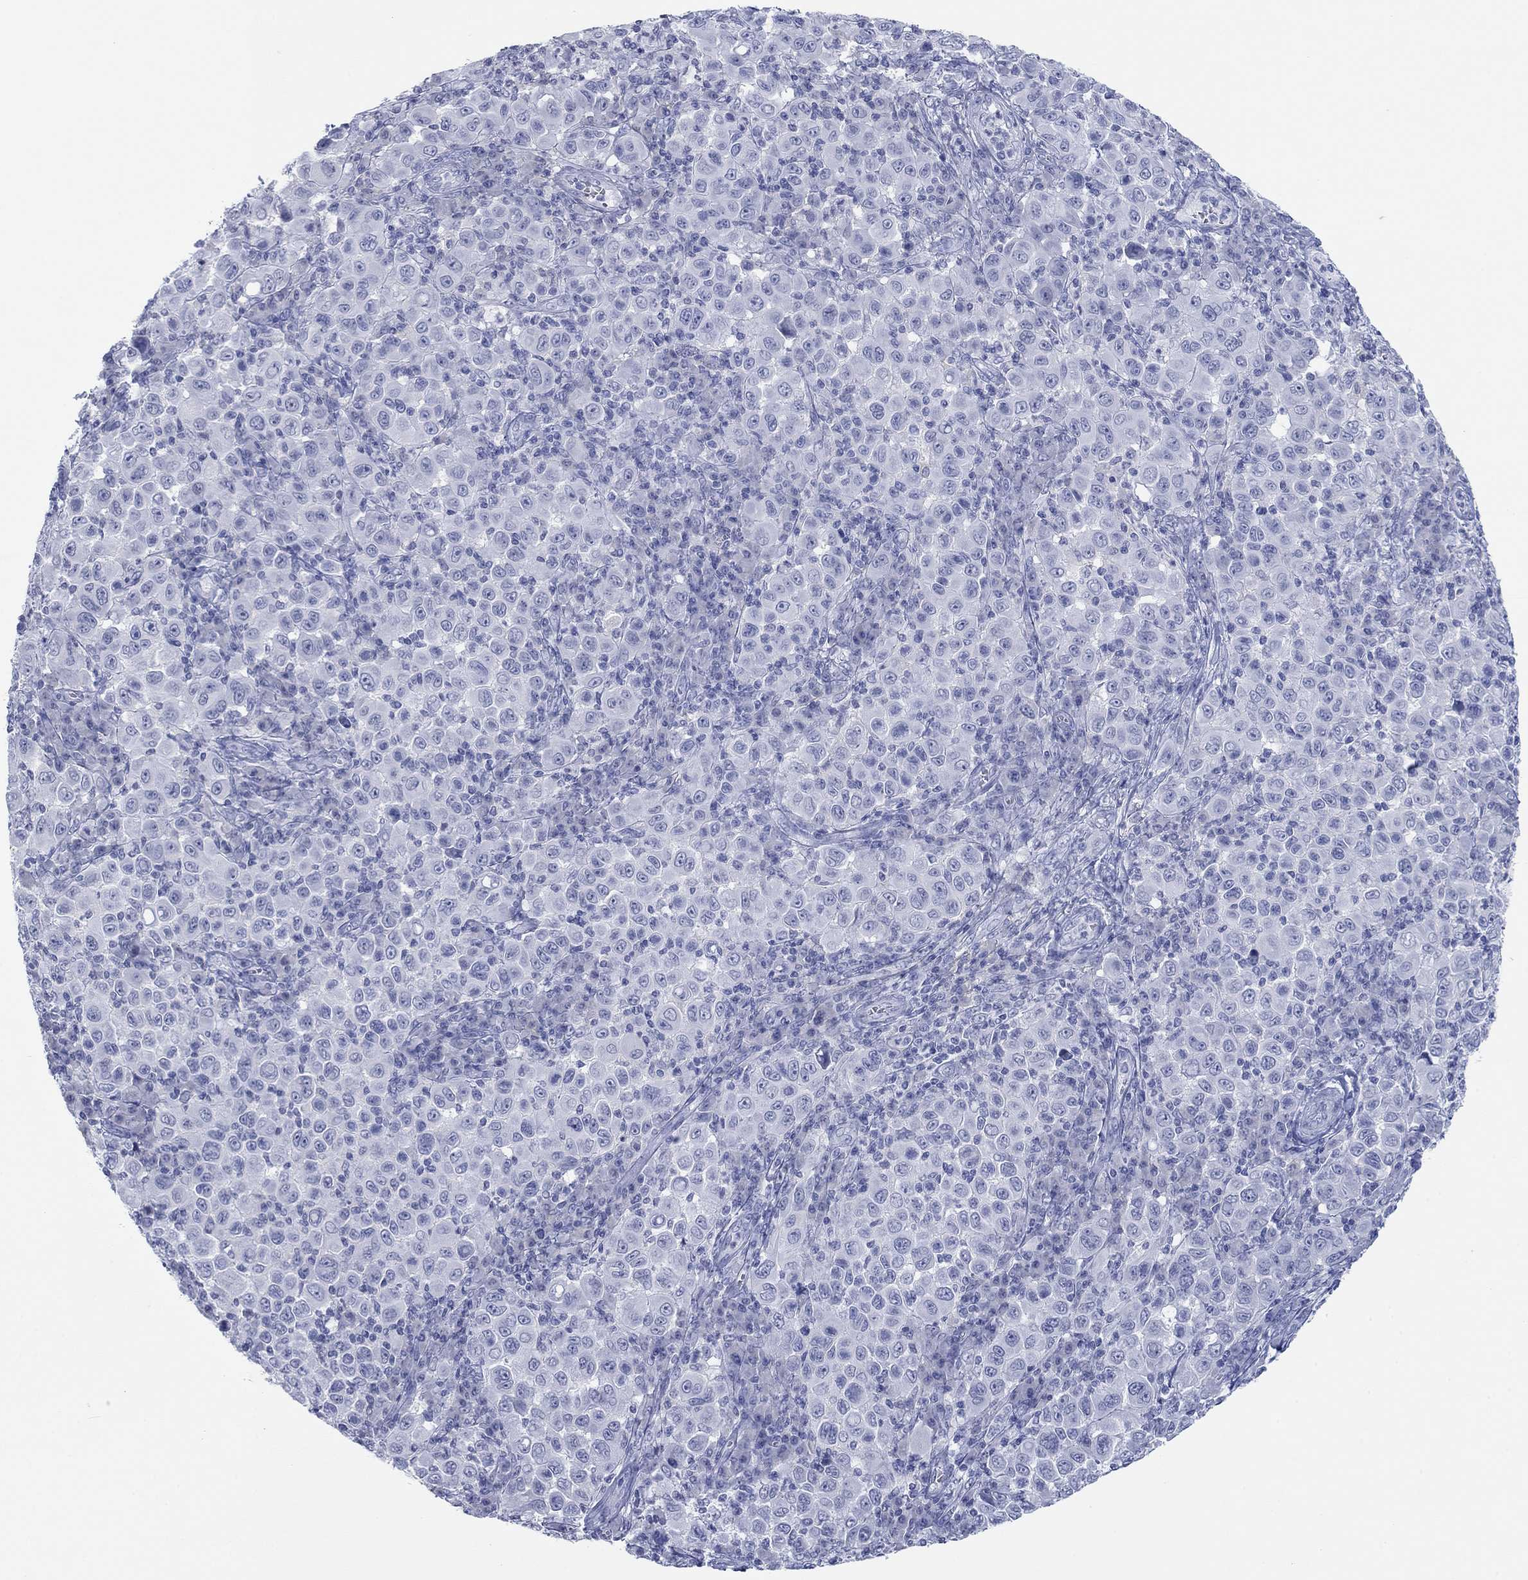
{"staining": {"intensity": "negative", "quantity": "none", "location": "none"}, "tissue": "melanoma", "cell_type": "Tumor cells", "image_type": "cancer", "snomed": [{"axis": "morphology", "description": "Malignant melanoma, NOS"}, {"axis": "topography", "description": "Skin"}], "caption": "DAB immunohistochemical staining of human melanoma displays no significant positivity in tumor cells. (DAB immunohistochemistry, high magnification).", "gene": "PDYN", "patient": {"sex": "female", "age": 57}}